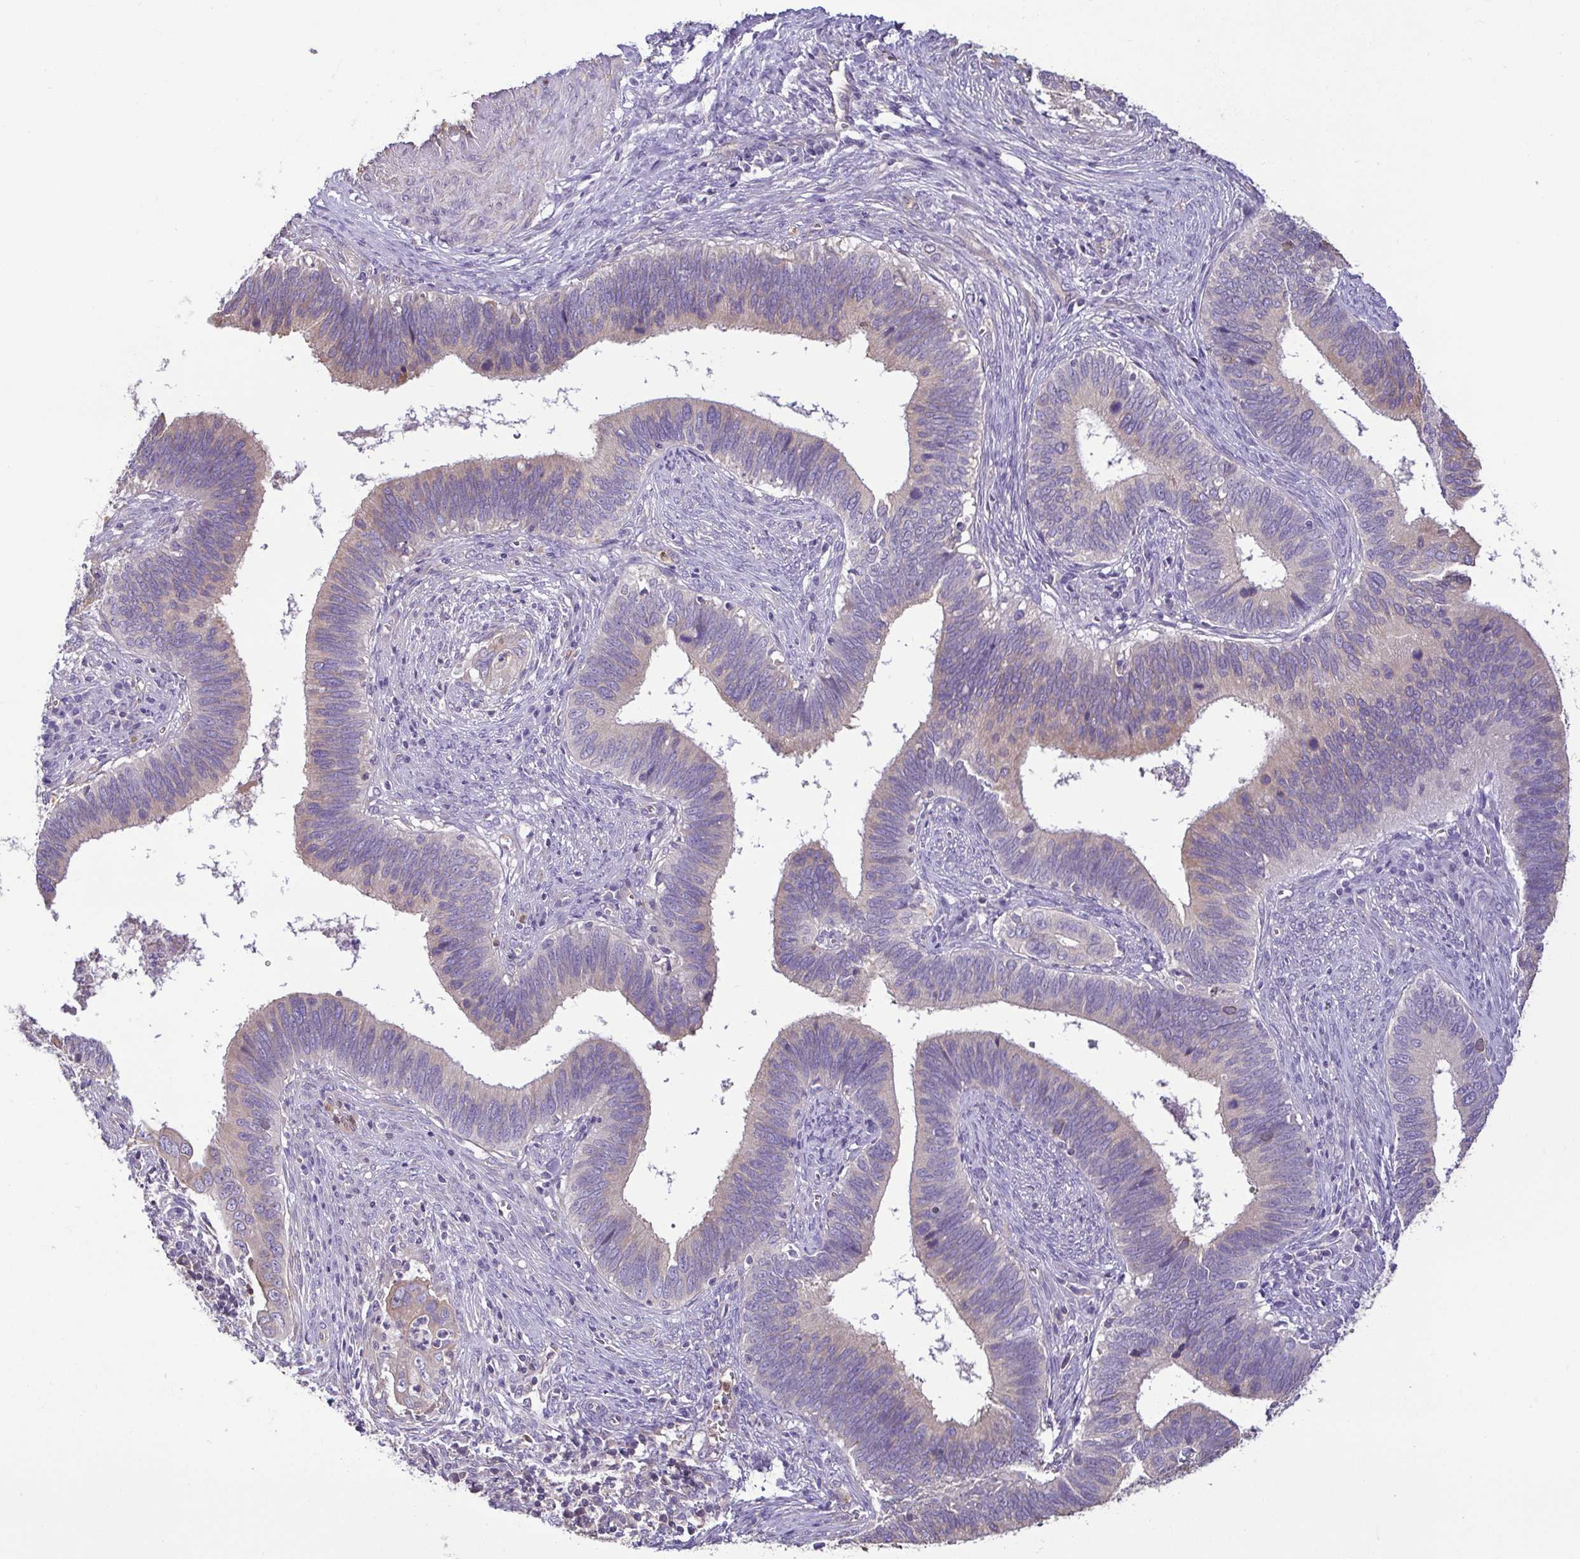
{"staining": {"intensity": "weak", "quantity": "<25%", "location": "cytoplasmic/membranous"}, "tissue": "cervical cancer", "cell_type": "Tumor cells", "image_type": "cancer", "snomed": [{"axis": "morphology", "description": "Adenocarcinoma, NOS"}, {"axis": "topography", "description": "Cervix"}], "caption": "An image of cervical cancer stained for a protein demonstrates no brown staining in tumor cells. (DAB IHC, high magnification).", "gene": "MYL10", "patient": {"sex": "female", "age": 42}}